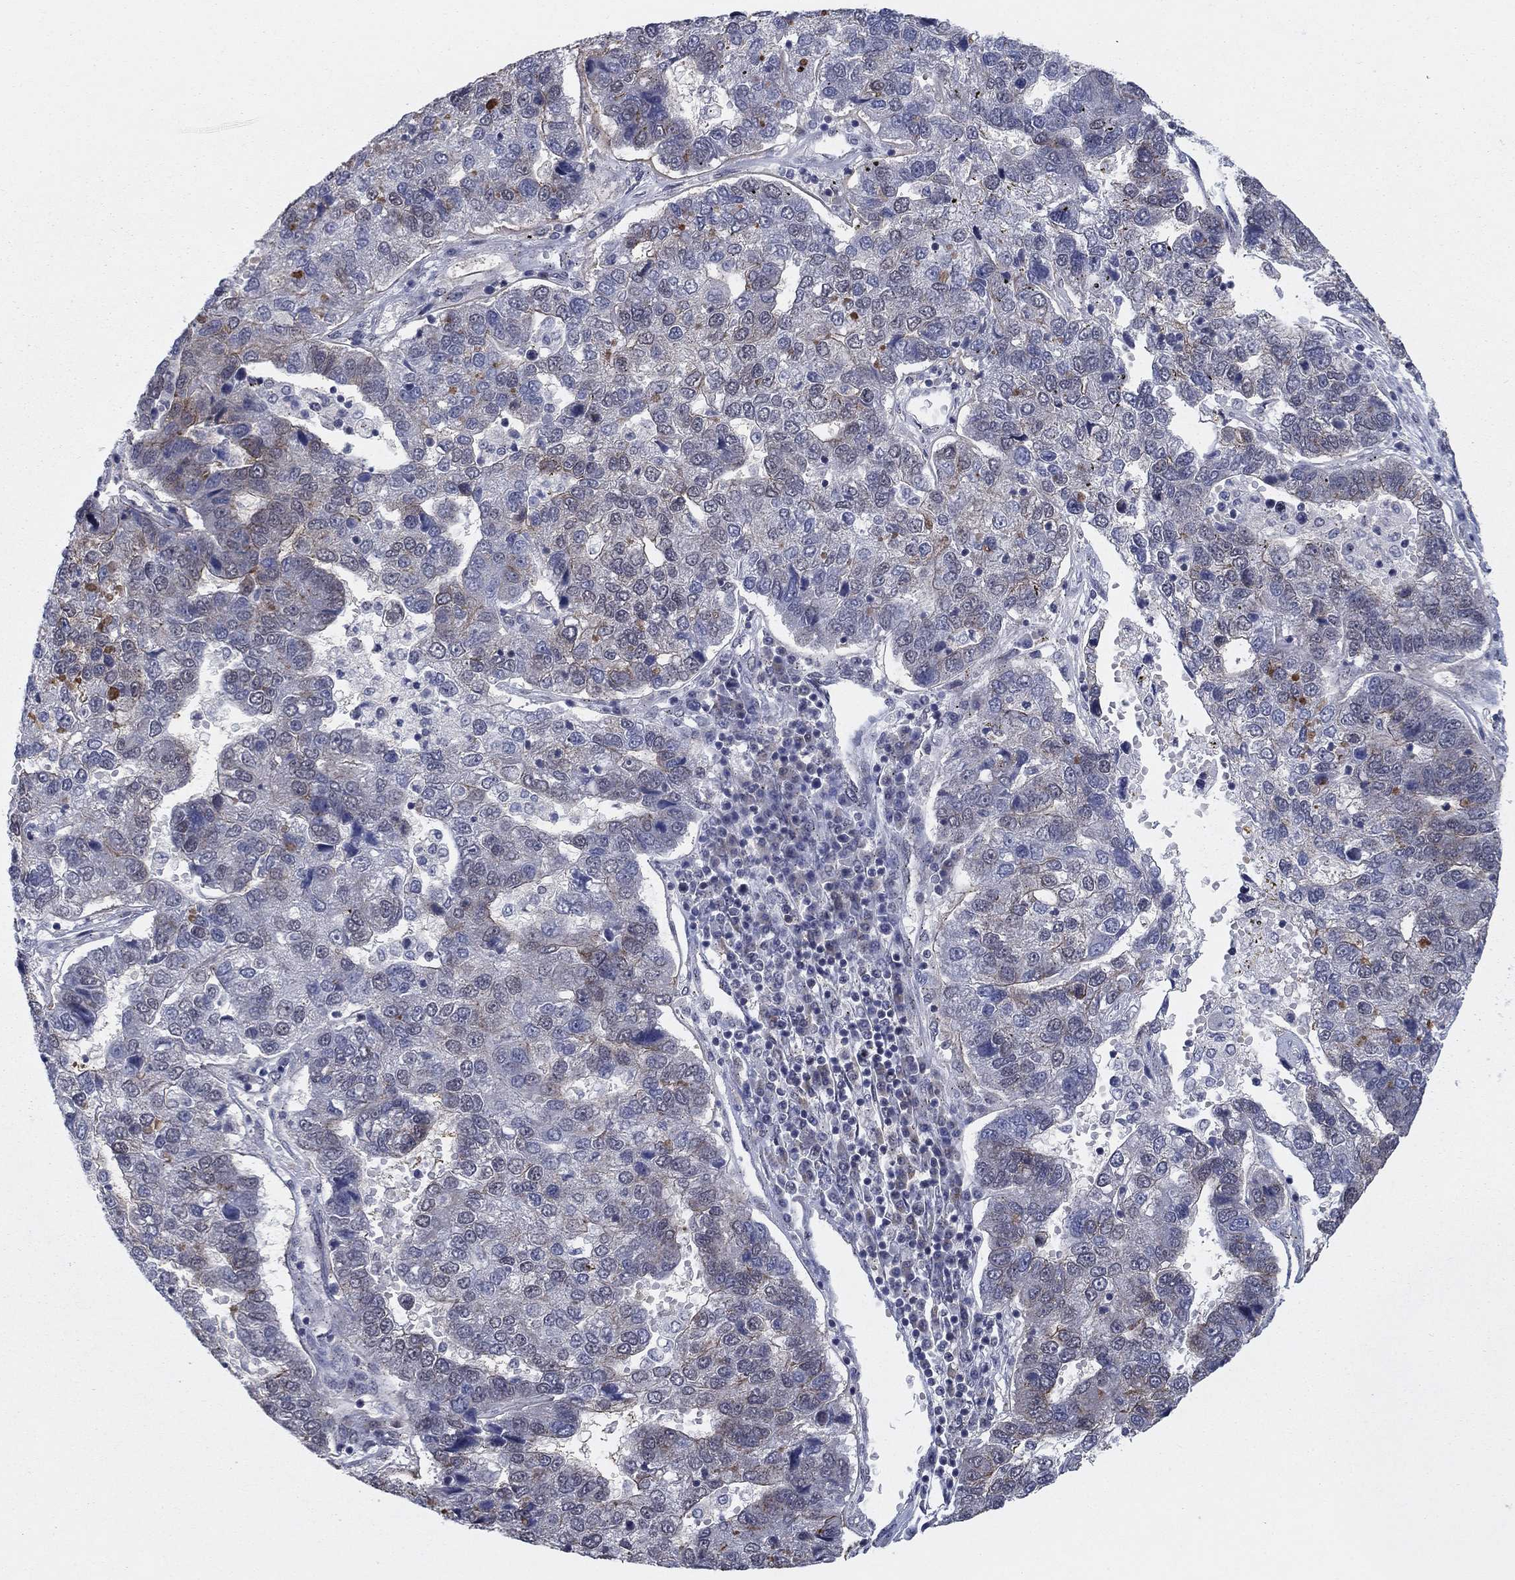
{"staining": {"intensity": "moderate", "quantity": "<25%", "location": "cytoplasmic/membranous"}, "tissue": "pancreatic cancer", "cell_type": "Tumor cells", "image_type": "cancer", "snomed": [{"axis": "morphology", "description": "Adenocarcinoma, NOS"}, {"axis": "topography", "description": "Pancreas"}], "caption": "Adenocarcinoma (pancreatic) stained with a brown dye demonstrates moderate cytoplasmic/membranous positive expression in about <25% of tumor cells.", "gene": "SH3RF1", "patient": {"sex": "female", "age": 61}}